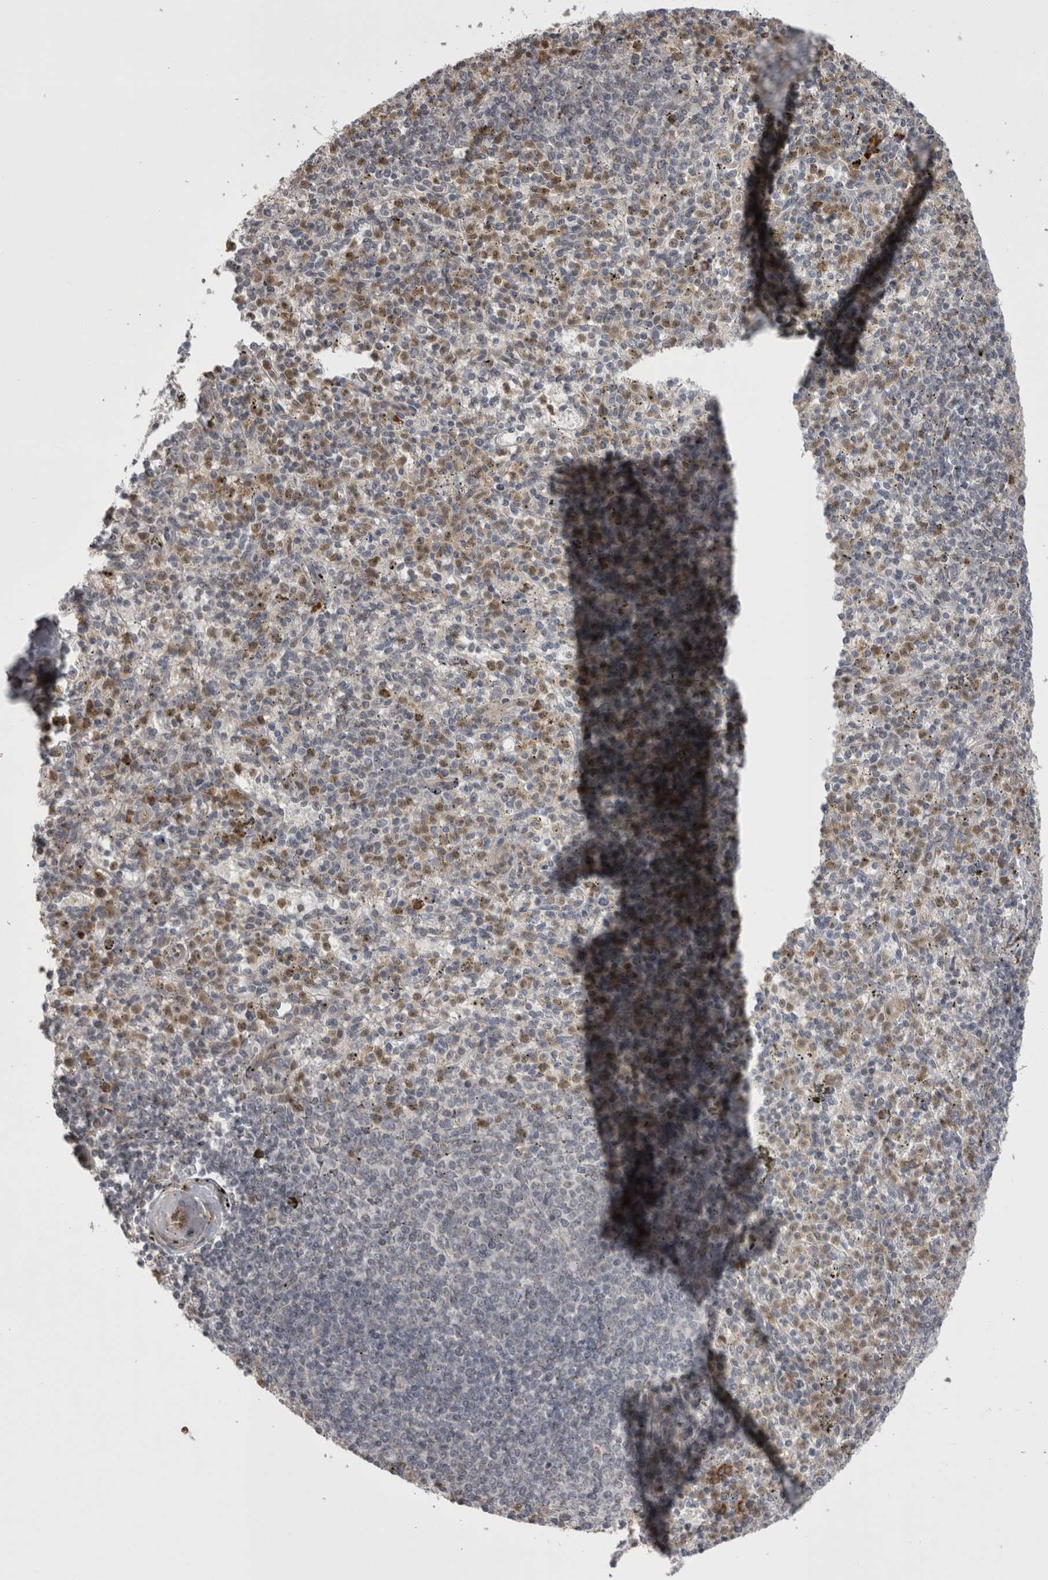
{"staining": {"intensity": "moderate", "quantity": "25%-75%", "location": "cytoplasmic/membranous"}, "tissue": "spleen", "cell_type": "Cells in red pulp", "image_type": "normal", "snomed": [{"axis": "morphology", "description": "Normal tissue, NOS"}, {"axis": "topography", "description": "Spleen"}], "caption": "Protein staining demonstrates moderate cytoplasmic/membranous staining in about 25%-75% of cells in red pulp in unremarkable spleen. Immunohistochemistry (ihc) stains the protein of interest in brown and the nuclei are stained blue.", "gene": "CHIC1", "patient": {"sex": "male", "age": 72}}